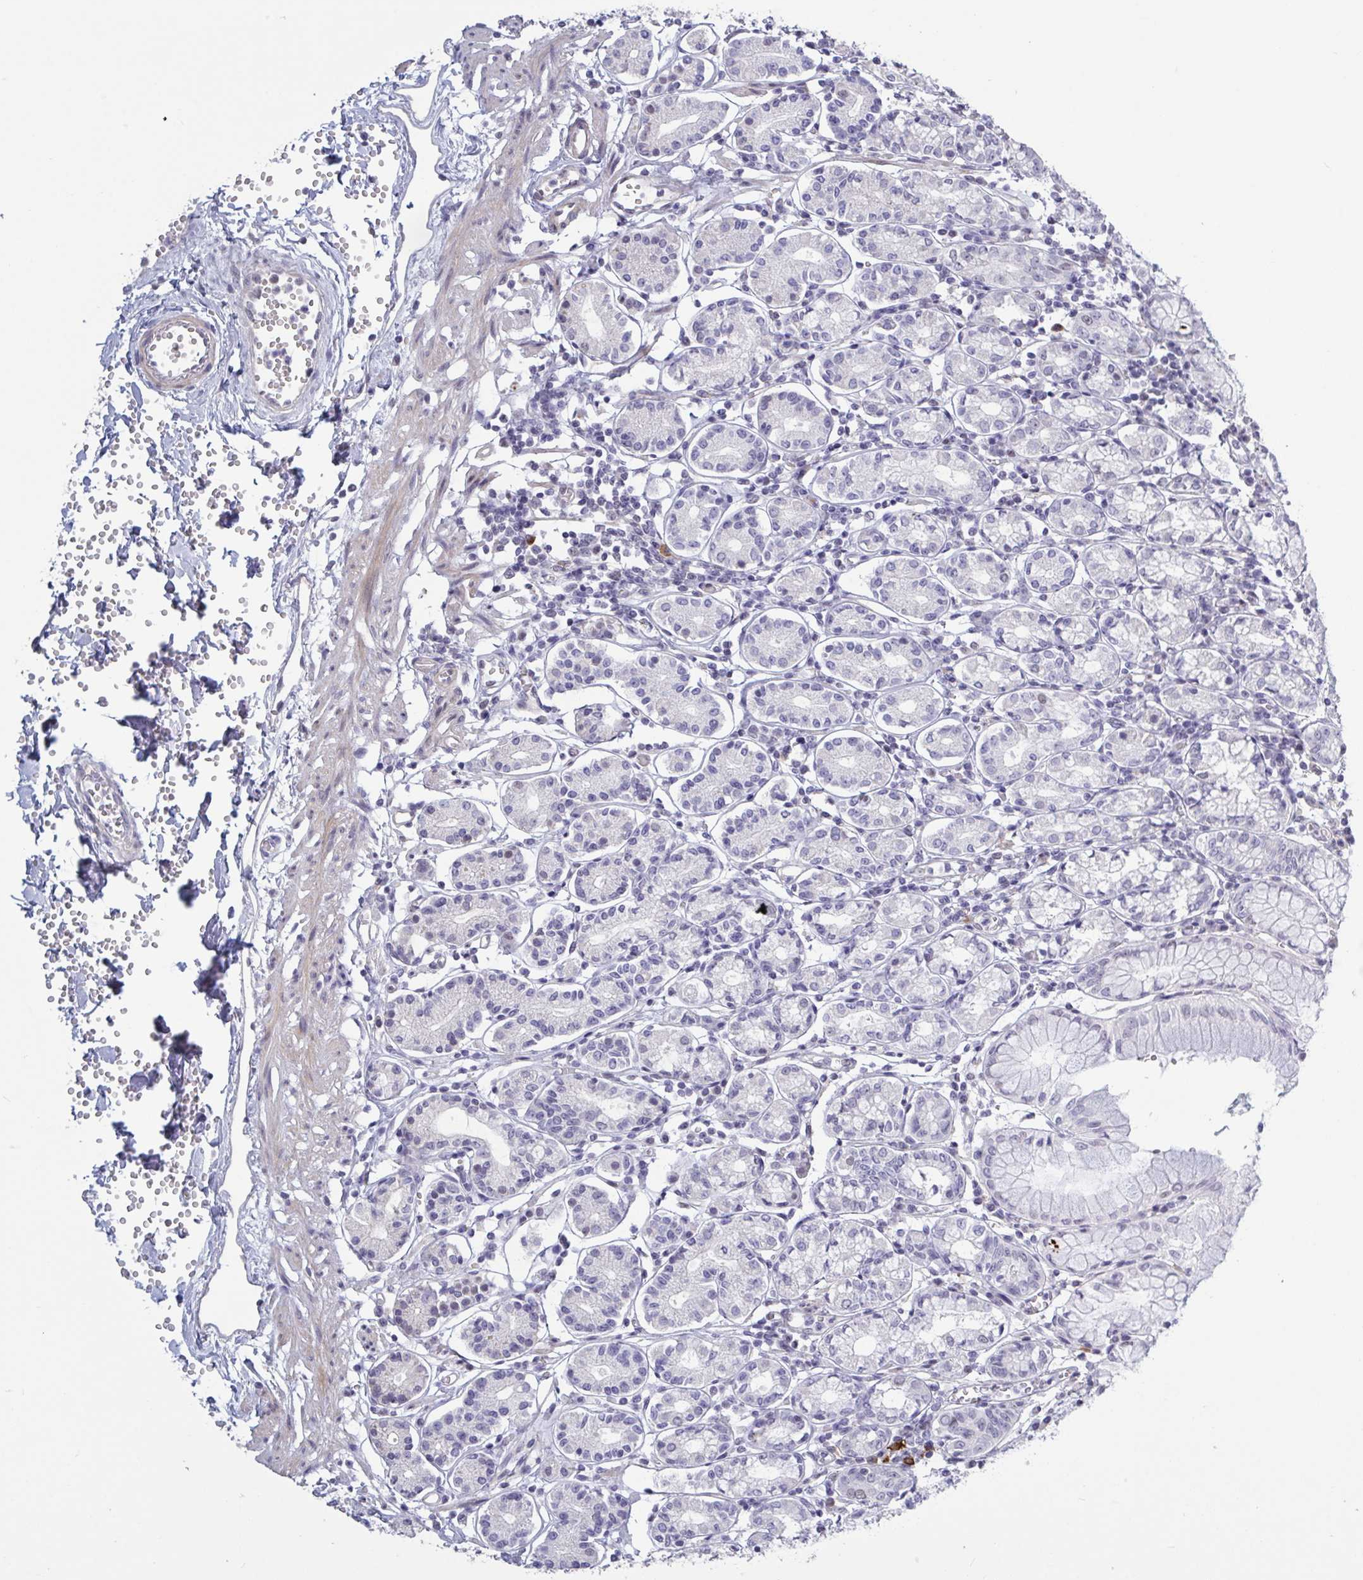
{"staining": {"intensity": "moderate", "quantity": "<25%", "location": "nuclear"}, "tissue": "stomach", "cell_type": "Glandular cells", "image_type": "normal", "snomed": [{"axis": "morphology", "description": "Normal tissue, NOS"}, {"axis": "topography", "description": "Stomach"}], "caption": "Protein staining demonstrates moderate nuclear staining in about <25% of glandular cells in benign stomach. (brown staining indicates protein expression, while blue staining denotes nuclei).", "gene": "BCL7B", "patient": {"sex": "female", "age": 62}}